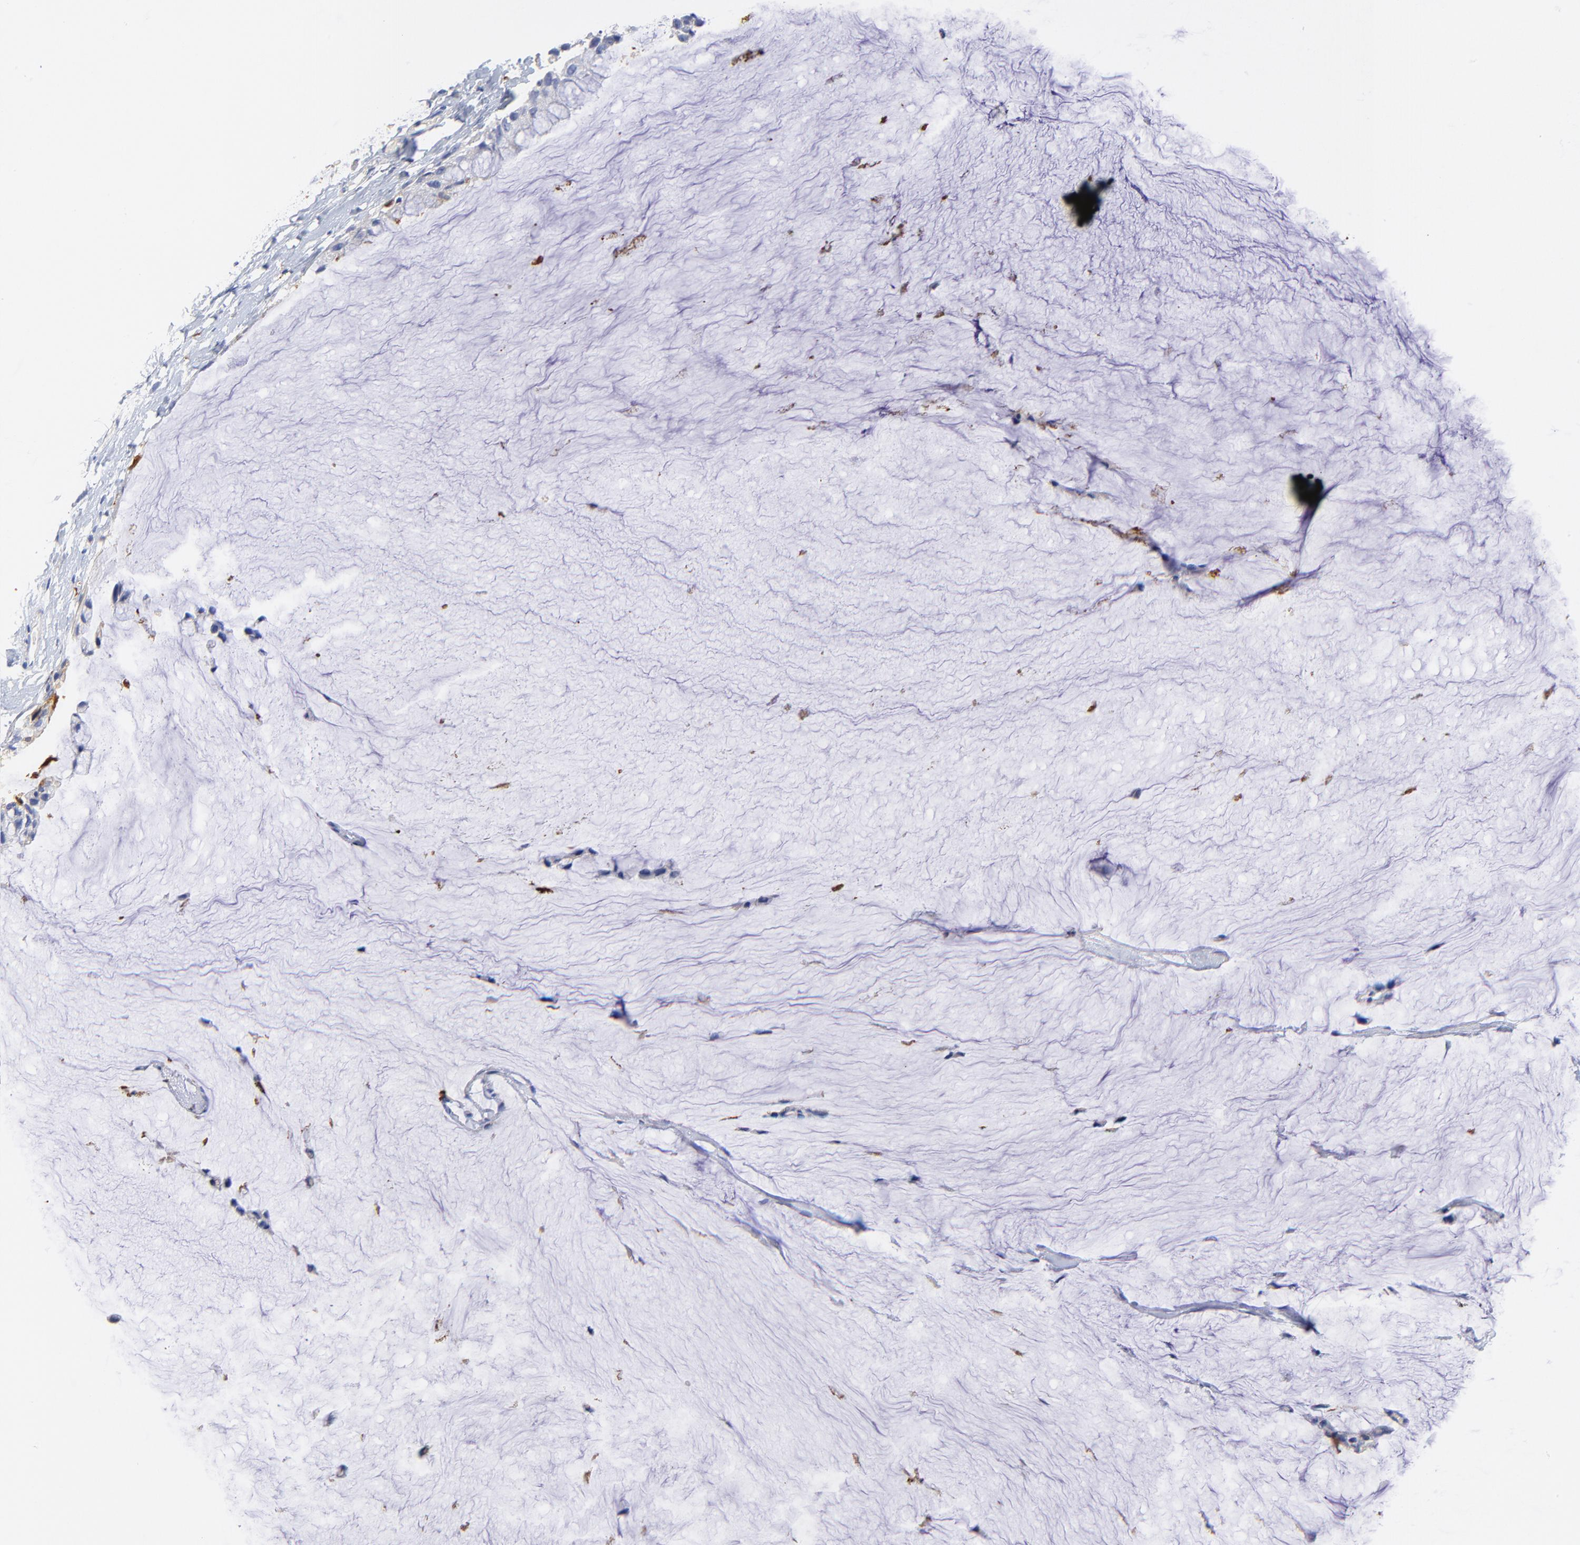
{"staining": {"intensity": "negative", "quantity": "none", "location": "none"}, "tissue": "ovarian cancer", "cell_type": "Tumor cells", "image_type": "cancer", "snomed": [{"axis": "morphology", "description": "Cystadenocarcinoma, mucinous, NOS"}, {"axis": "topography", "description": "Ovary"}], "caption": "Ovarian cancer stained for a protein using IHC exhibits no staining tumor cells.", "gene": "MDGA2", "patient": {"sex": "female", "age": 39}}